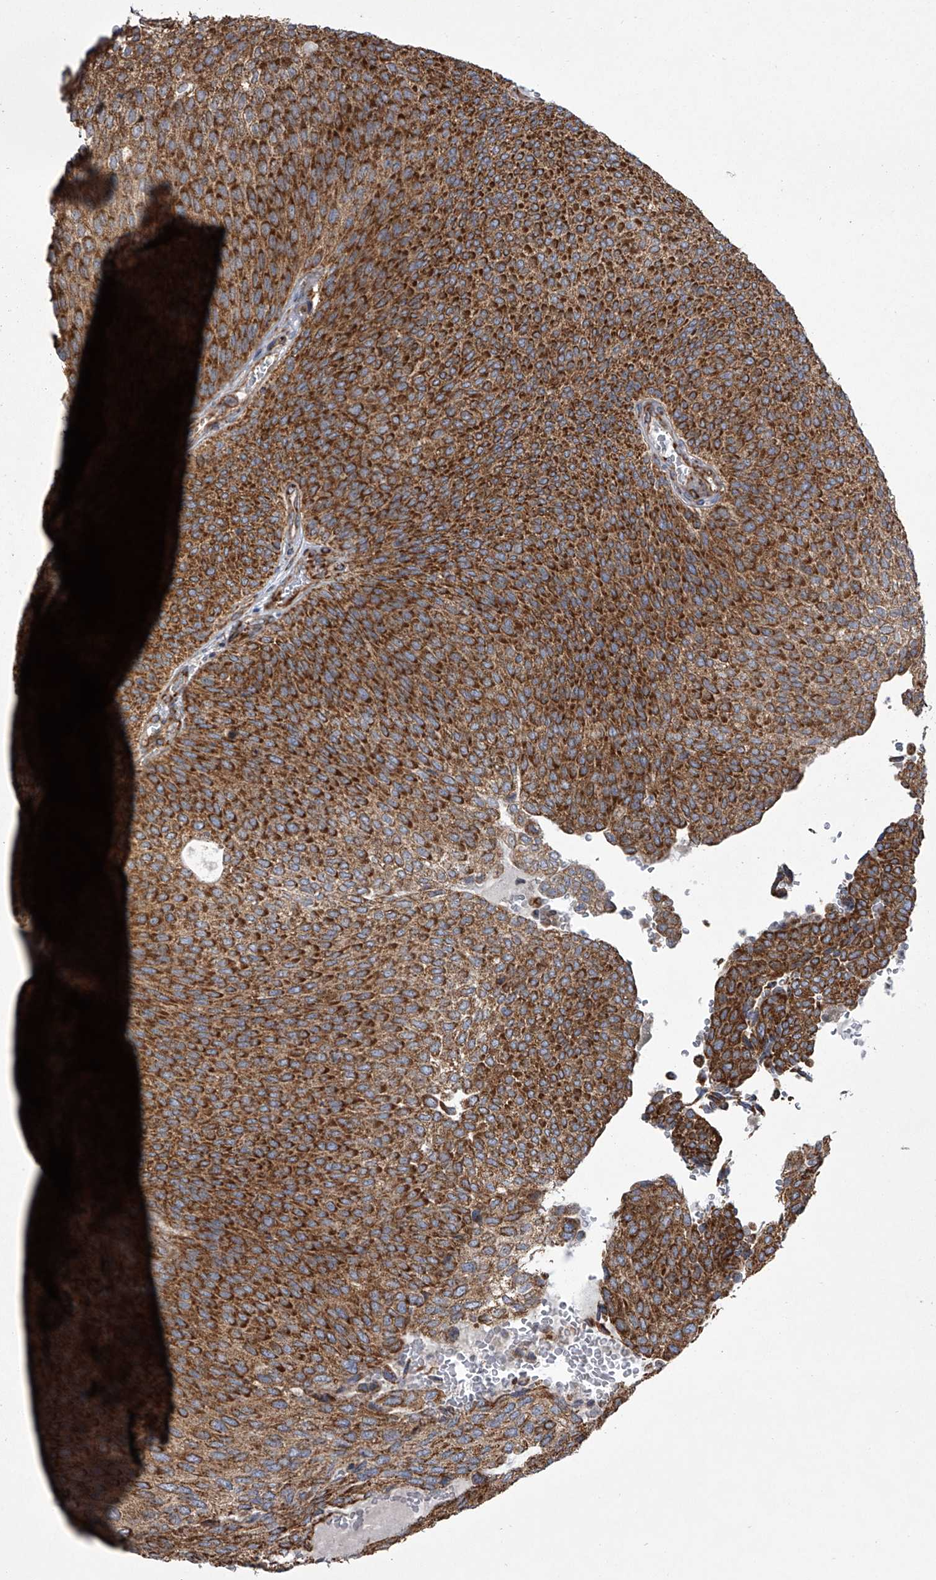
{"staining": {"intensity": "strong", "quantity": ">75%", "location": "cytoplasmic/membranous"}, "tissue": "urothelial cancer", "cell_type": "Tumor cells", "image_type": "cancer", "snomed": [{"axis": "morphology", "description": "Urothelial carcinoma, Low grade"}, {"axis": "topography", "description": "Urinary bladder"}], "caption": "The photomicrograph exhibits staining of urothelial cancer, revealing strong cytoplasmic/membranous protein positivity (brown color) within tumor cells. The protein is shown in brown color, while the nuclei are stained blue.", "gene": "ZC3H15", "patient": {"sex": "female", "age": 79}}